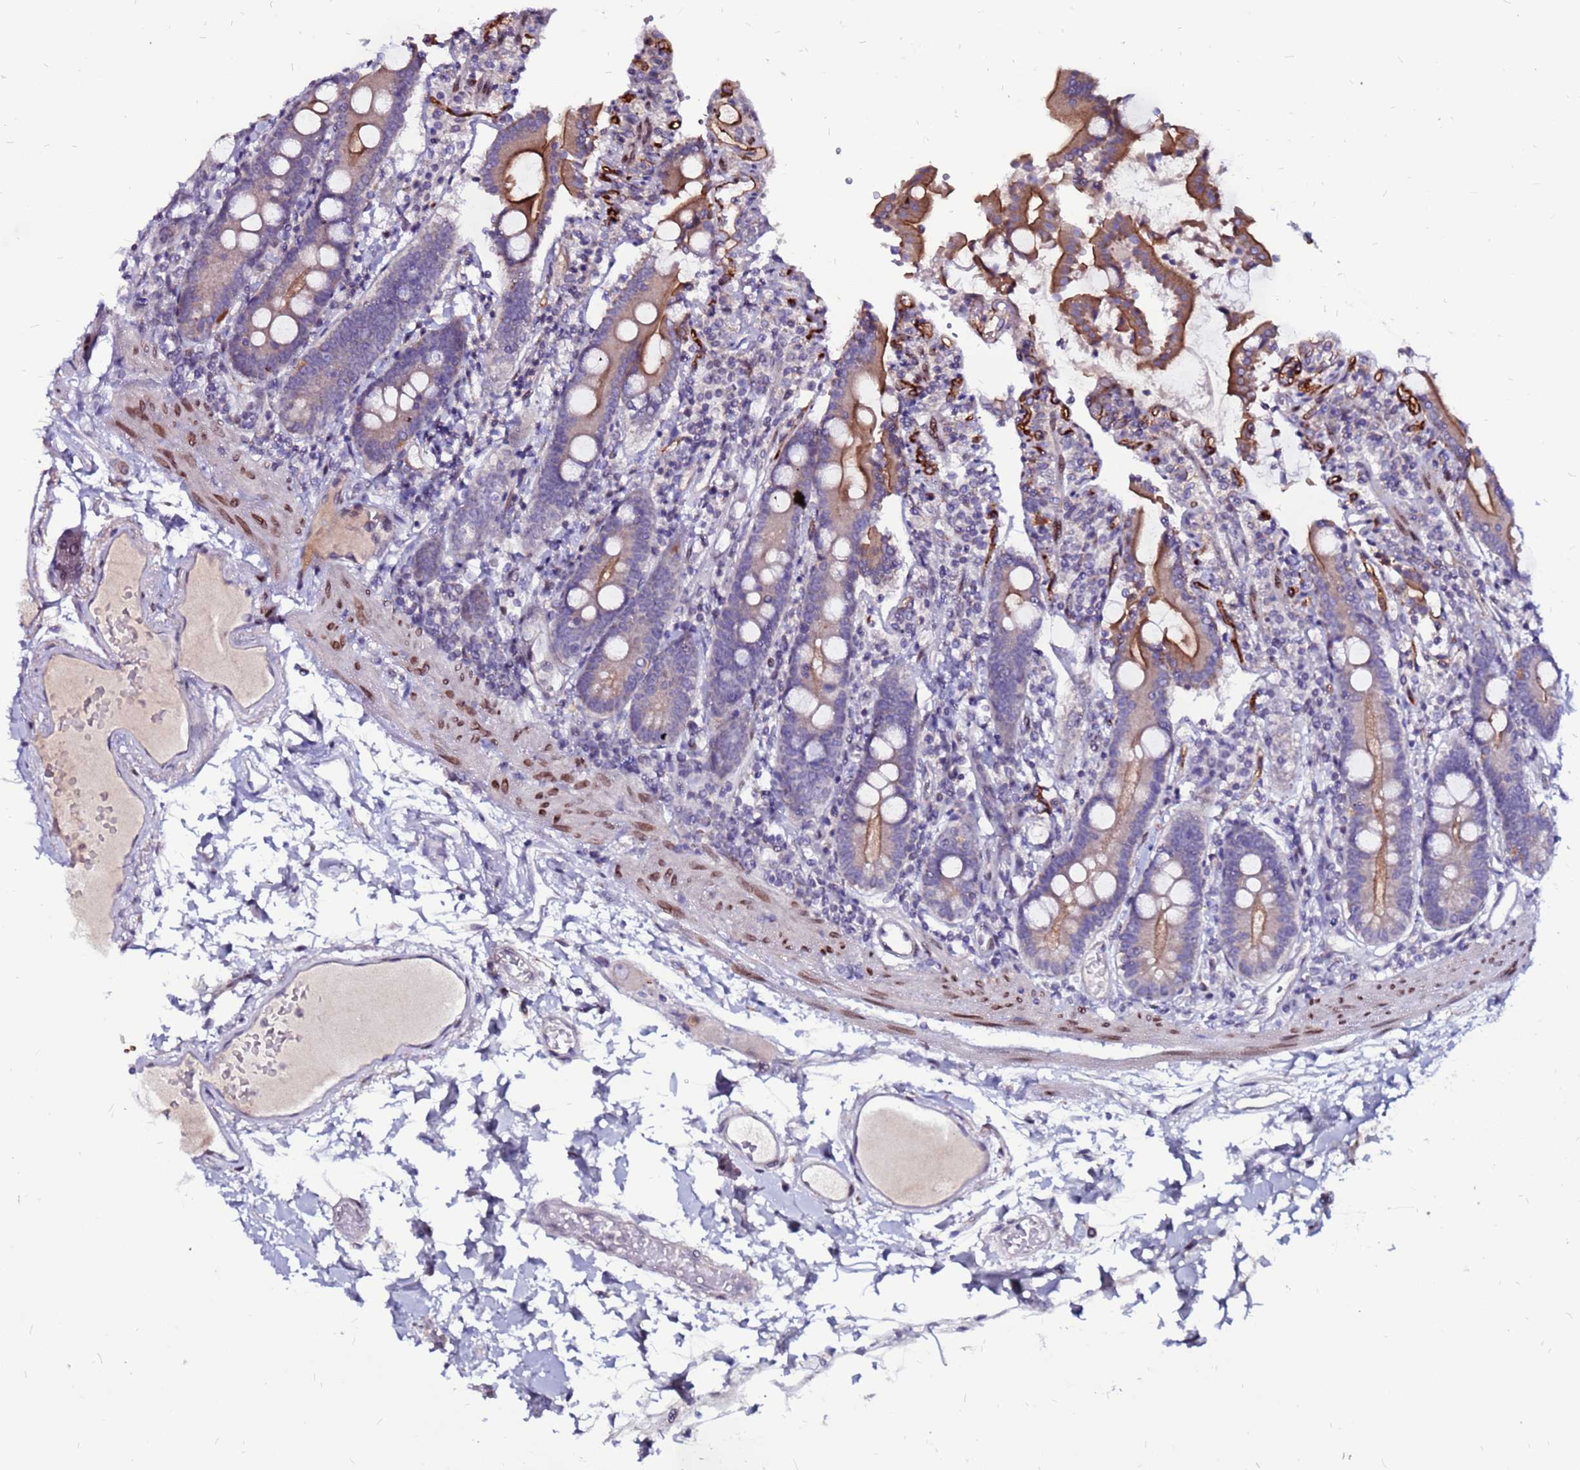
{"staining": {"intensity": "moderate", "quantity": "25%-75%", "location": "cytoplasmic/membranous"}, "tissue": "duodenum", "cell_type": "Glandular cells", "image_type": "normal", "snomed": [{"axis": "morphology", "description": "Normal tissue, NOS"}, {"axis": "topography", "description": "Duodenum"}], "caption": "Immunohistochemistry histopathology image of unremarkable duodenum: duodenum stained using immunohistochemistry reveals medium levels of moderate protein expression localized specifically in the cytoplasmic/membranous of glandular cells, appearing as a cytoplasmic/membranous brown color.", "gene": "CCDC71", "patient": {"sex": "male", "age": 55}}